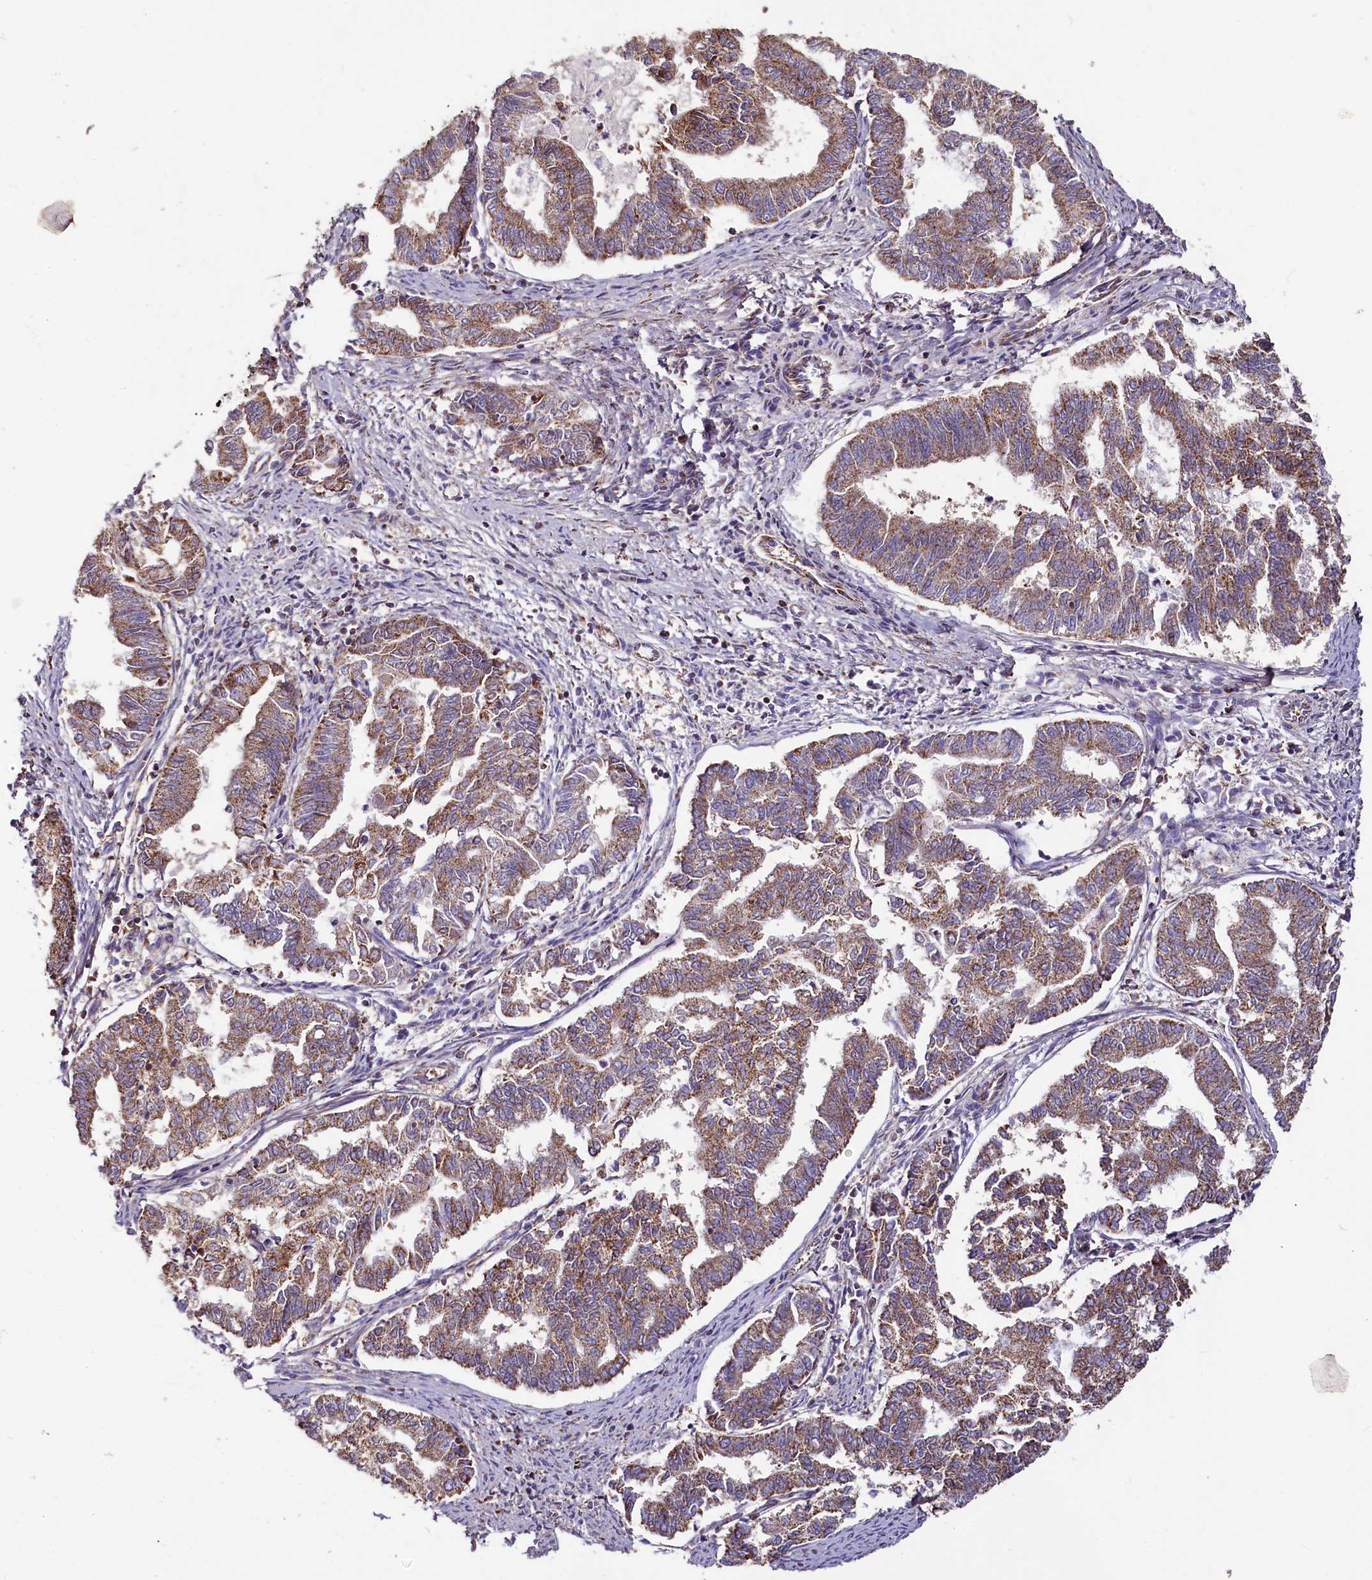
{"staining": {"intensity": "strong", "quantity": ">75%", "location": "cytoplasmic/membranous"}, "tissue": "endometrial cancer", "cell_type": "Tumor cells", "image_type": "cancer", "snomed": [{"axis": "morphology", "description": "Adenocarcinoma, NOS"}, {"axis": "topography", "description": "Endometrium"}], "caption": "Tumor cells exhibit high levels of strong cytoplasmic/membranous positivity in about >75% of cells in adenocarcinoma (endometrial). (IHC, brightfield microscopy, high magnification).", "gene": "NUDT15", "patient": {"sex": "female", "age": 79}}